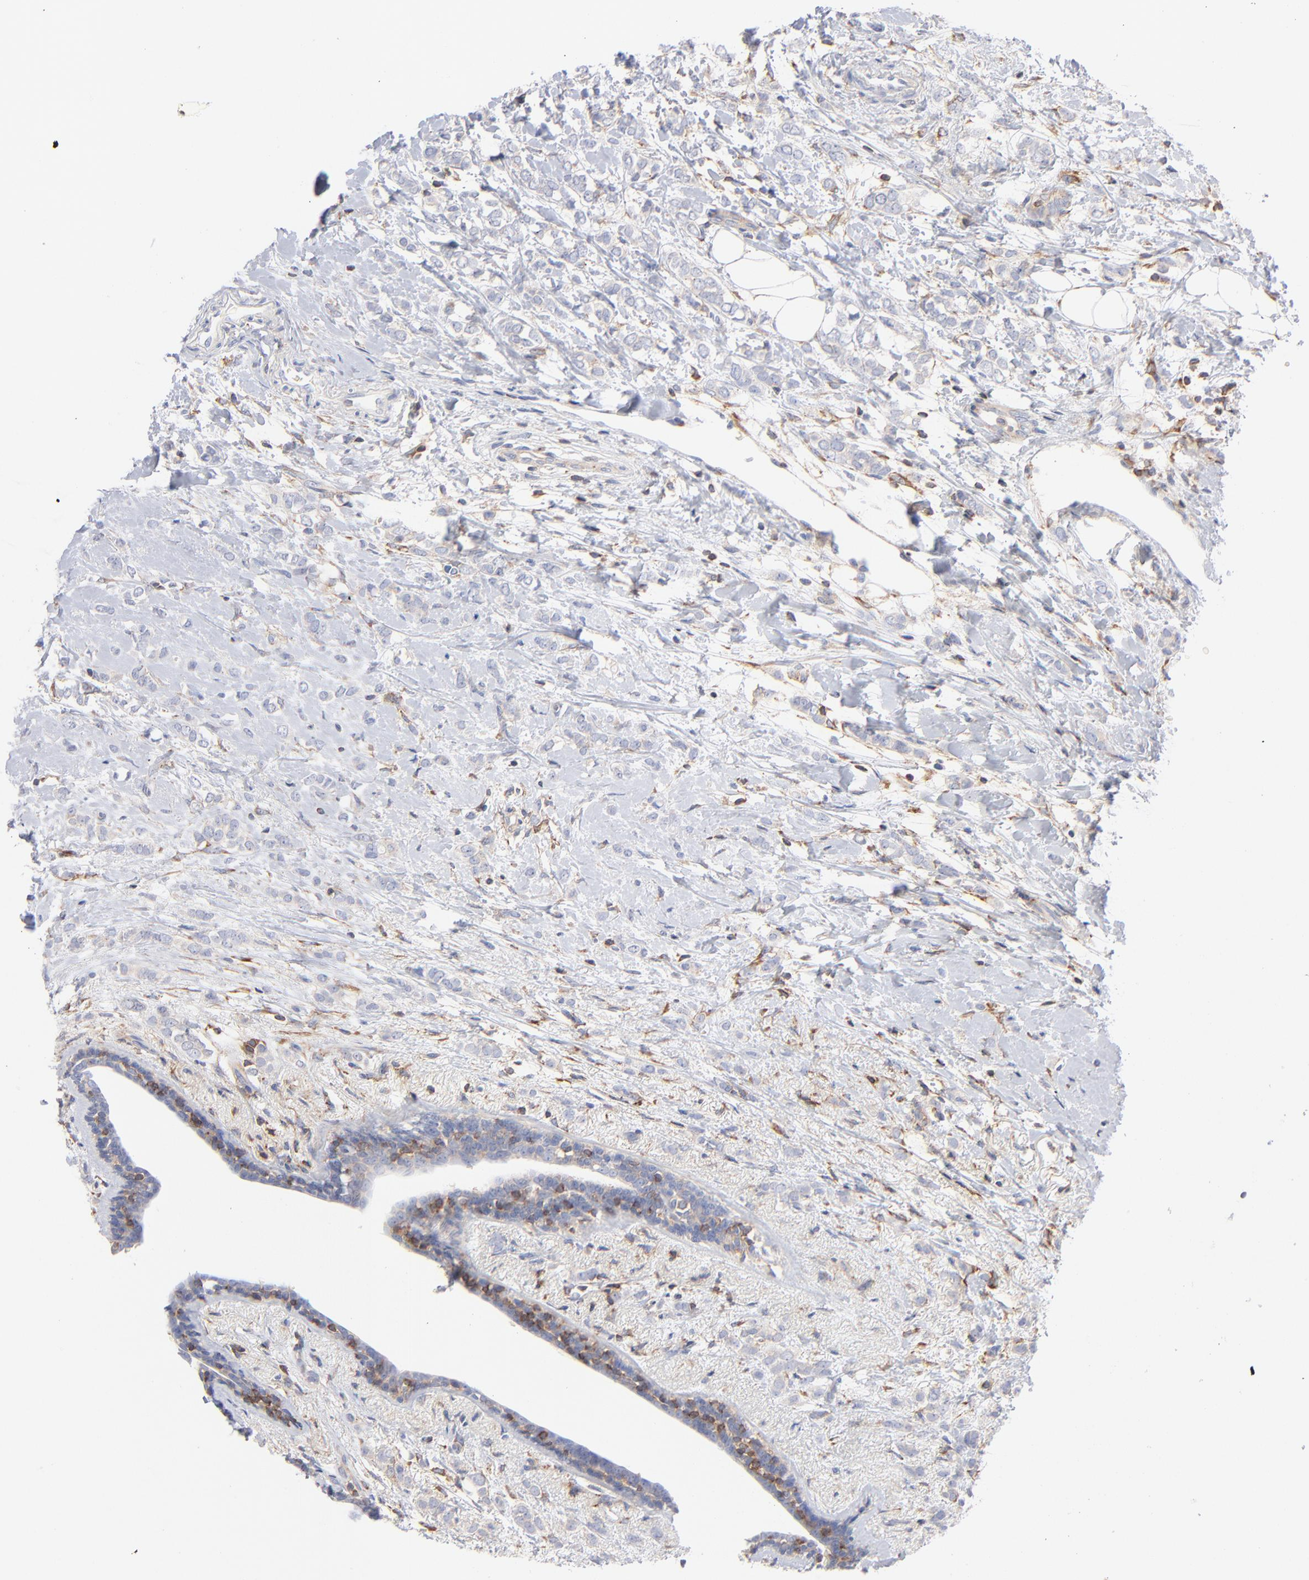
{"staining": {"intensity": "negative", "quantity": "none", "location": "none"}, "tissue": "breast cancer", "cell_type": "Tumor cells", "image_type": "cancer", "snomed": [{"axis": "morphology", "description": "Normal tissue, NOS"}, {"axis": "morphology", "description": "Lobular carcinoma"}, {"axis": "topography", "description": "Breast"}], "caption": "Immunohistochemistry (IHC) micrograph of human breast cancer (lobular carcinoma) stained for a protein (brown), which demonstrates no staining in tumor cells.", "gene": "SEPTIN6", "patient": {"sex": "female", "age": 47}}